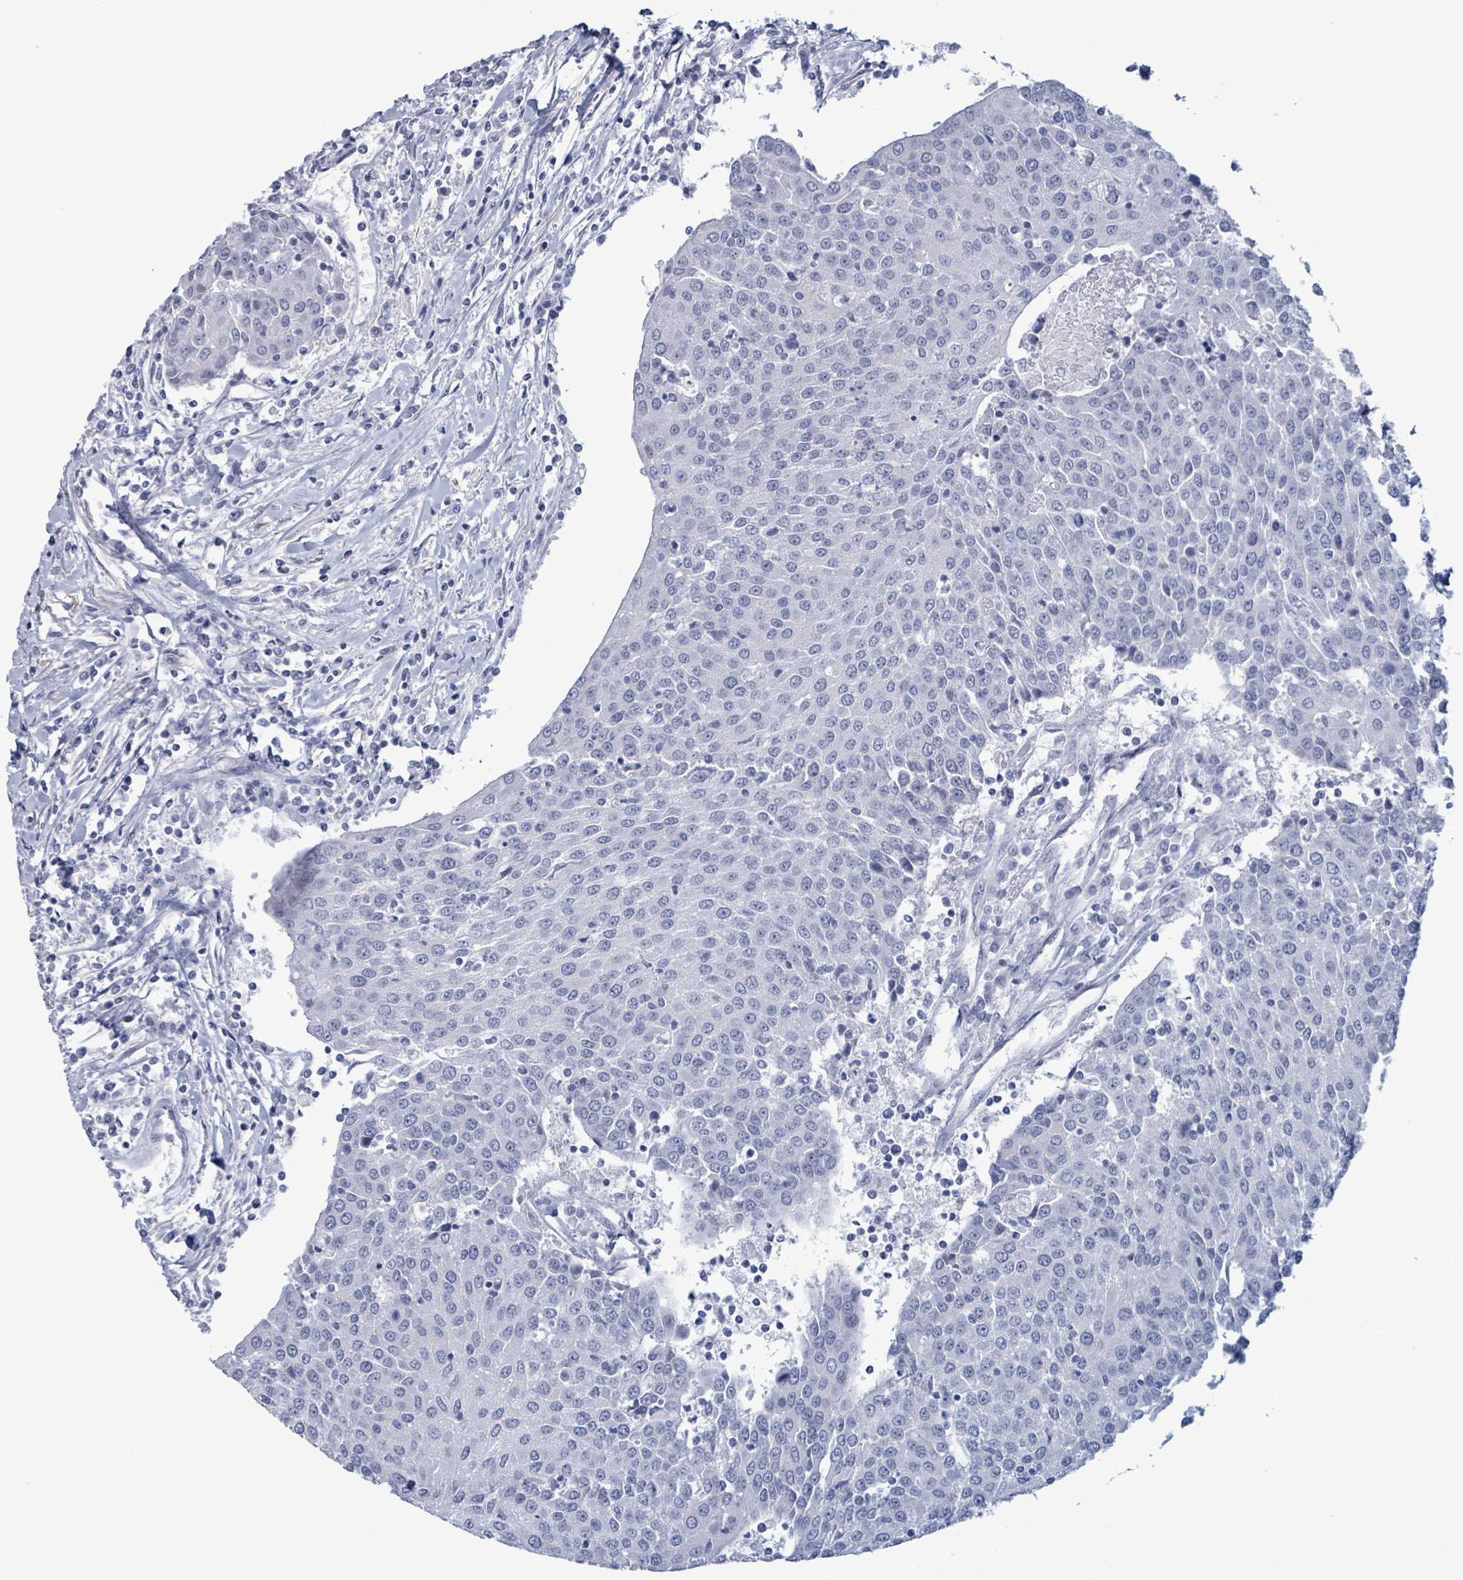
{"staining": {"intensity": "negative", "quantity": "none", "location": "none"}, "tissue": "urothelial cancer", "cell_type": "Tumor cells", "image_type": "cancer", "snomed": [{"axis": "morphology", "description": "Urothelial carcinoma, High grade"}, {"axis": "topography", "description": "Urinary bladder"}], "caption": "Urothelial cancer stained for a protein using immunohistochemistry (IHC) displays no positivity tumor cells.", "gene": "ZNF771", "patient": {"sex": "female", "age": 85}}